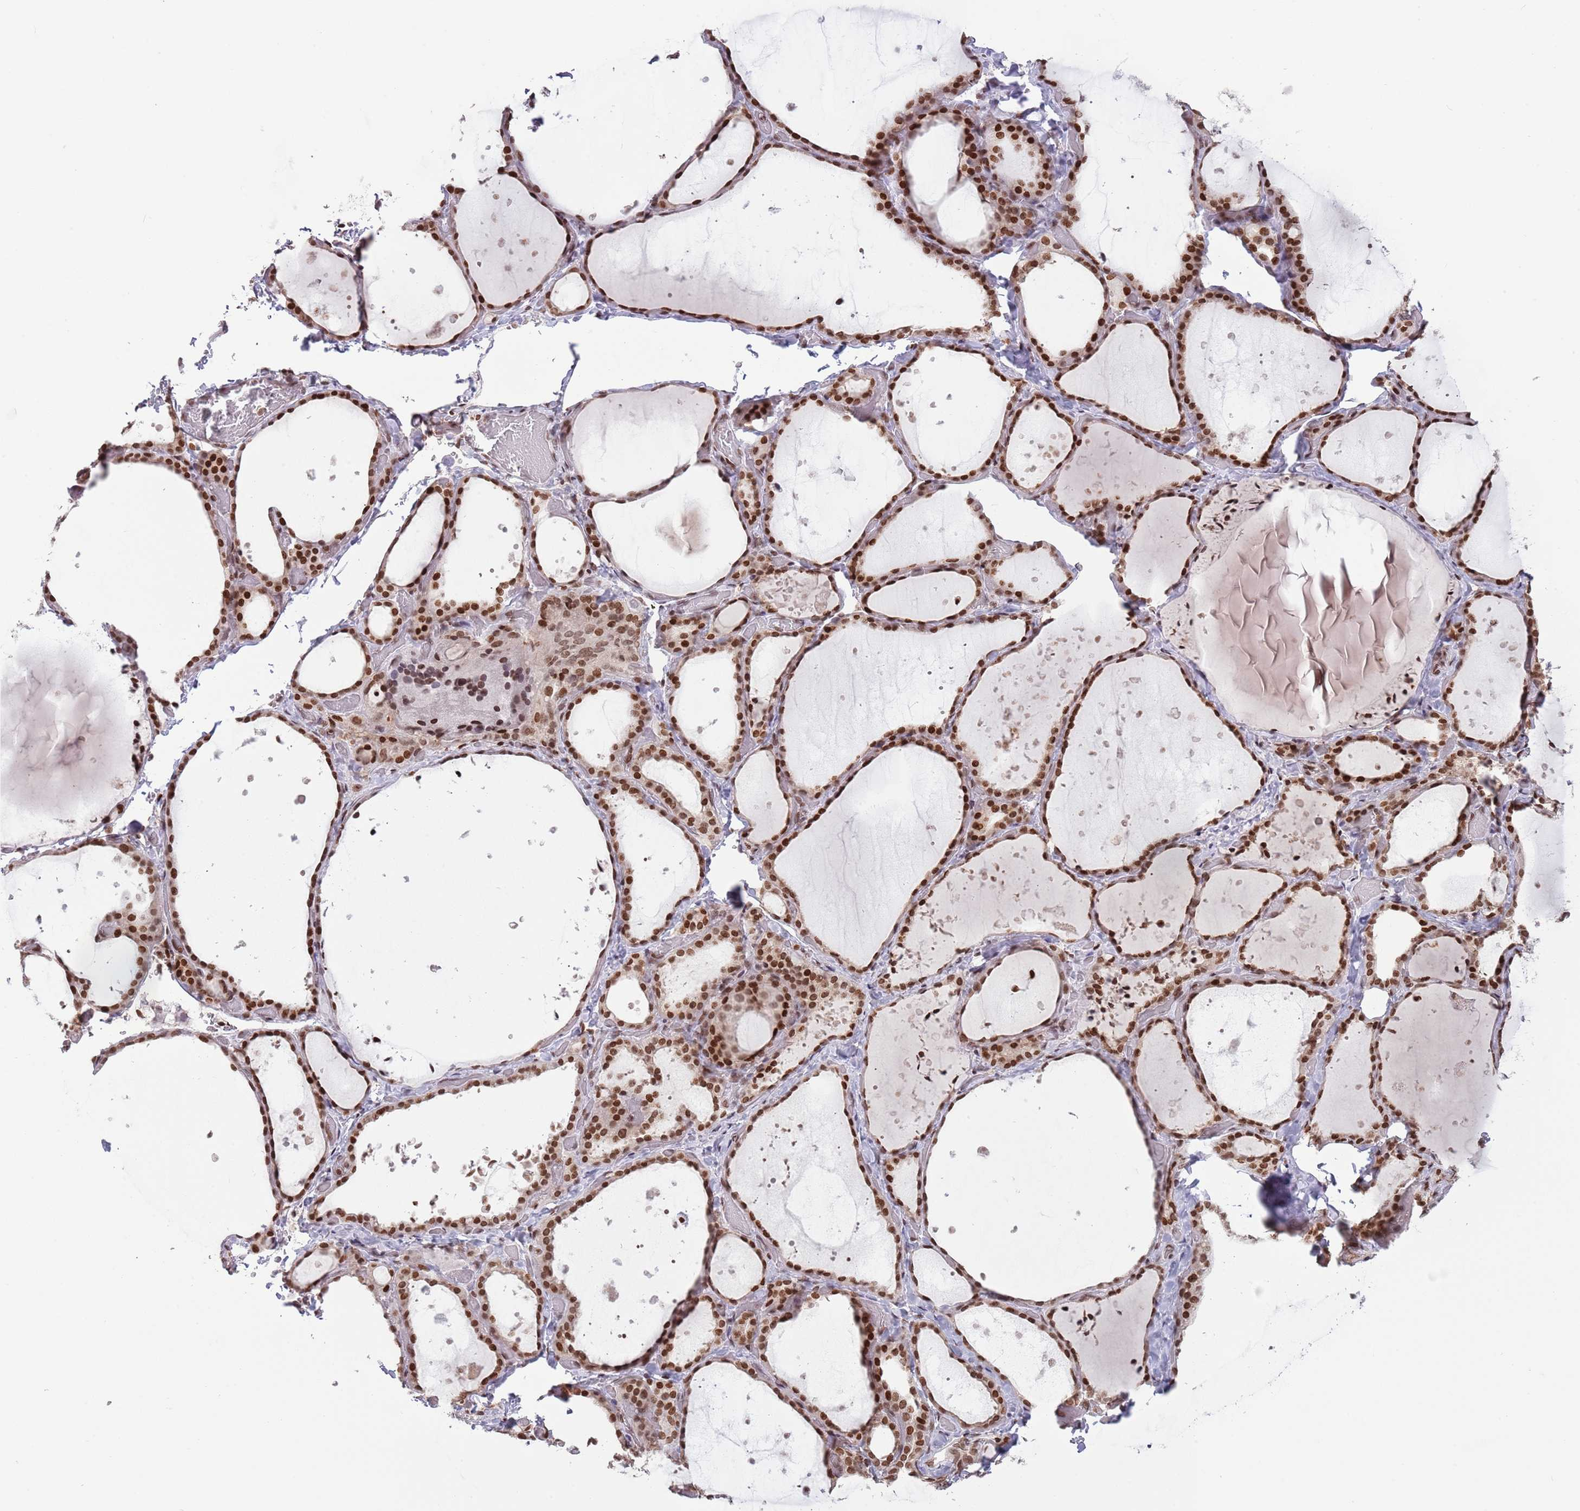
{"staining": {"intensity": "strong", "quantity": ">75%", "location": "nuclear"}, "tissue": "thyroid gland", "cell_type": "Glandular cells", "image_type": "normal", "snomed": [{"axis": "morphology", "description": "Normal tissue, NOS"}, {"axis": "topography", "description": "Thyroid gland"}], "caption": "A high-resolution micrograph shows immunohistochemistry staining of benign thyroid gland, which displays strong nuclear expression in about >75% of glandular cells.", "gene": "SH3RF3", "patient": {"sex": "female", "age": 44}}